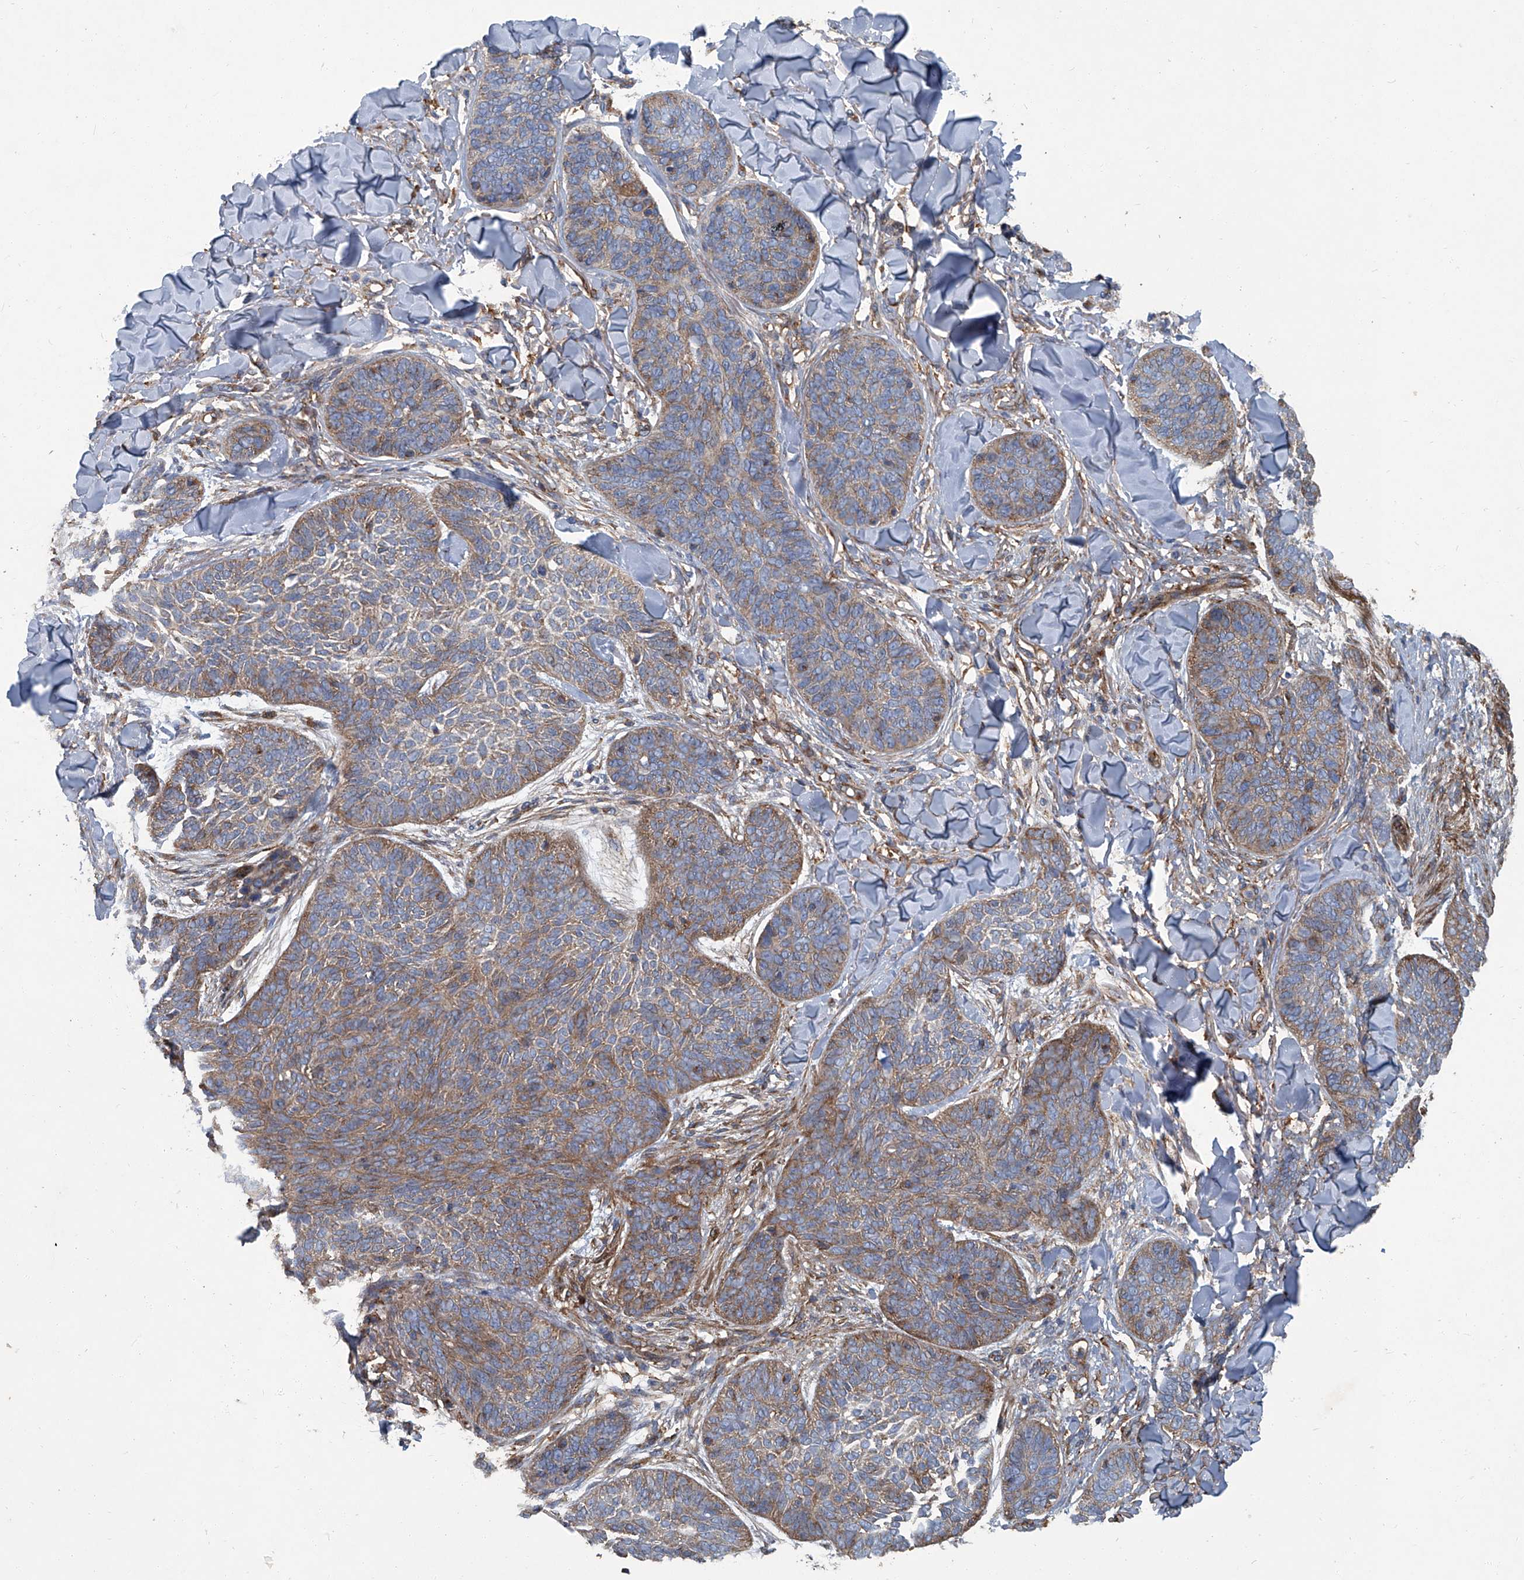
{"staining": {"intensity": "moderate", "quantity": "25%-75%", "location": "cytoplasmic/membranous"}, "tissue": "skin cancer", "cell_type": "Tumor cells", "image_type": "cancer", "snomed": [{"axis": "morphology", "description": "Basal cell carcinoma"}, {"axis": "topography", "description": "Skin"}], "caption": "High-power microscopy captured an immunohistochemistry (IHC) micrograph of basal cell carcinoma (skin), revealing moderate cytoplasmic/membranous expression in approximately 25%-75% of tumor cells.", "gene": "PIGH", "patient": {"sex": "male", "age": 85}}